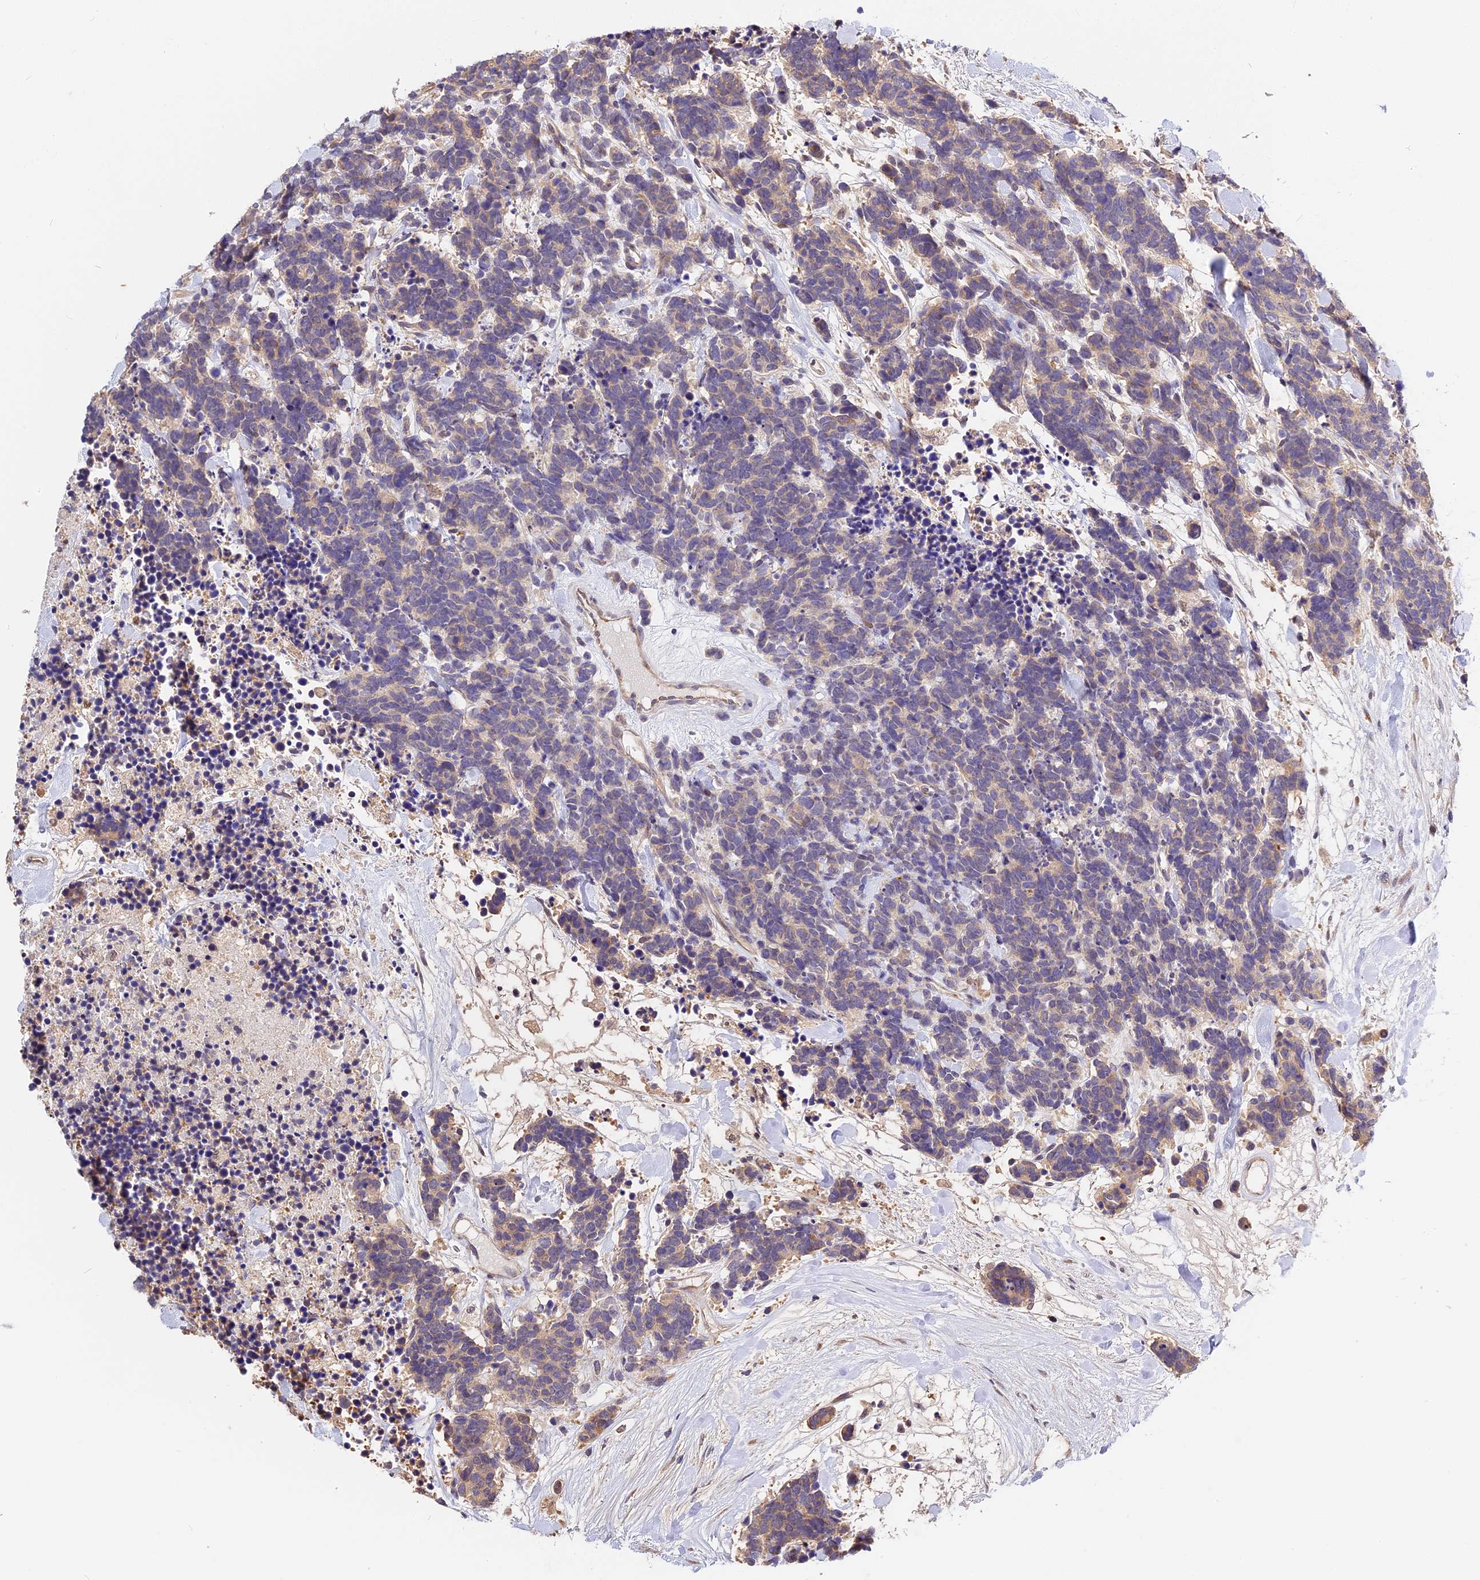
{"staining": {"intensity": "moderate", "quantity": "<25%", "location": "cytoplasmic/membranous"}, "tissue": "carcinoid", "cell_type": "Tumor cells", "image_type": "cancer", "snomed": [{"axis": "morphology", "description": "Carcinoma, NOS"}, {"axis": "morphology", "description": "Carcinoid, malignant, NOS"}, {"axis": "topography", "description": "Prostate"}], "caption": "Carcinoma stained with a brown dye demonstrates moderate cytoplasmic/membranous positive staining in approximately <25% of tumor cells.", "gene": "BSCL2", "patient": {"sex": "male", "age": 57}}